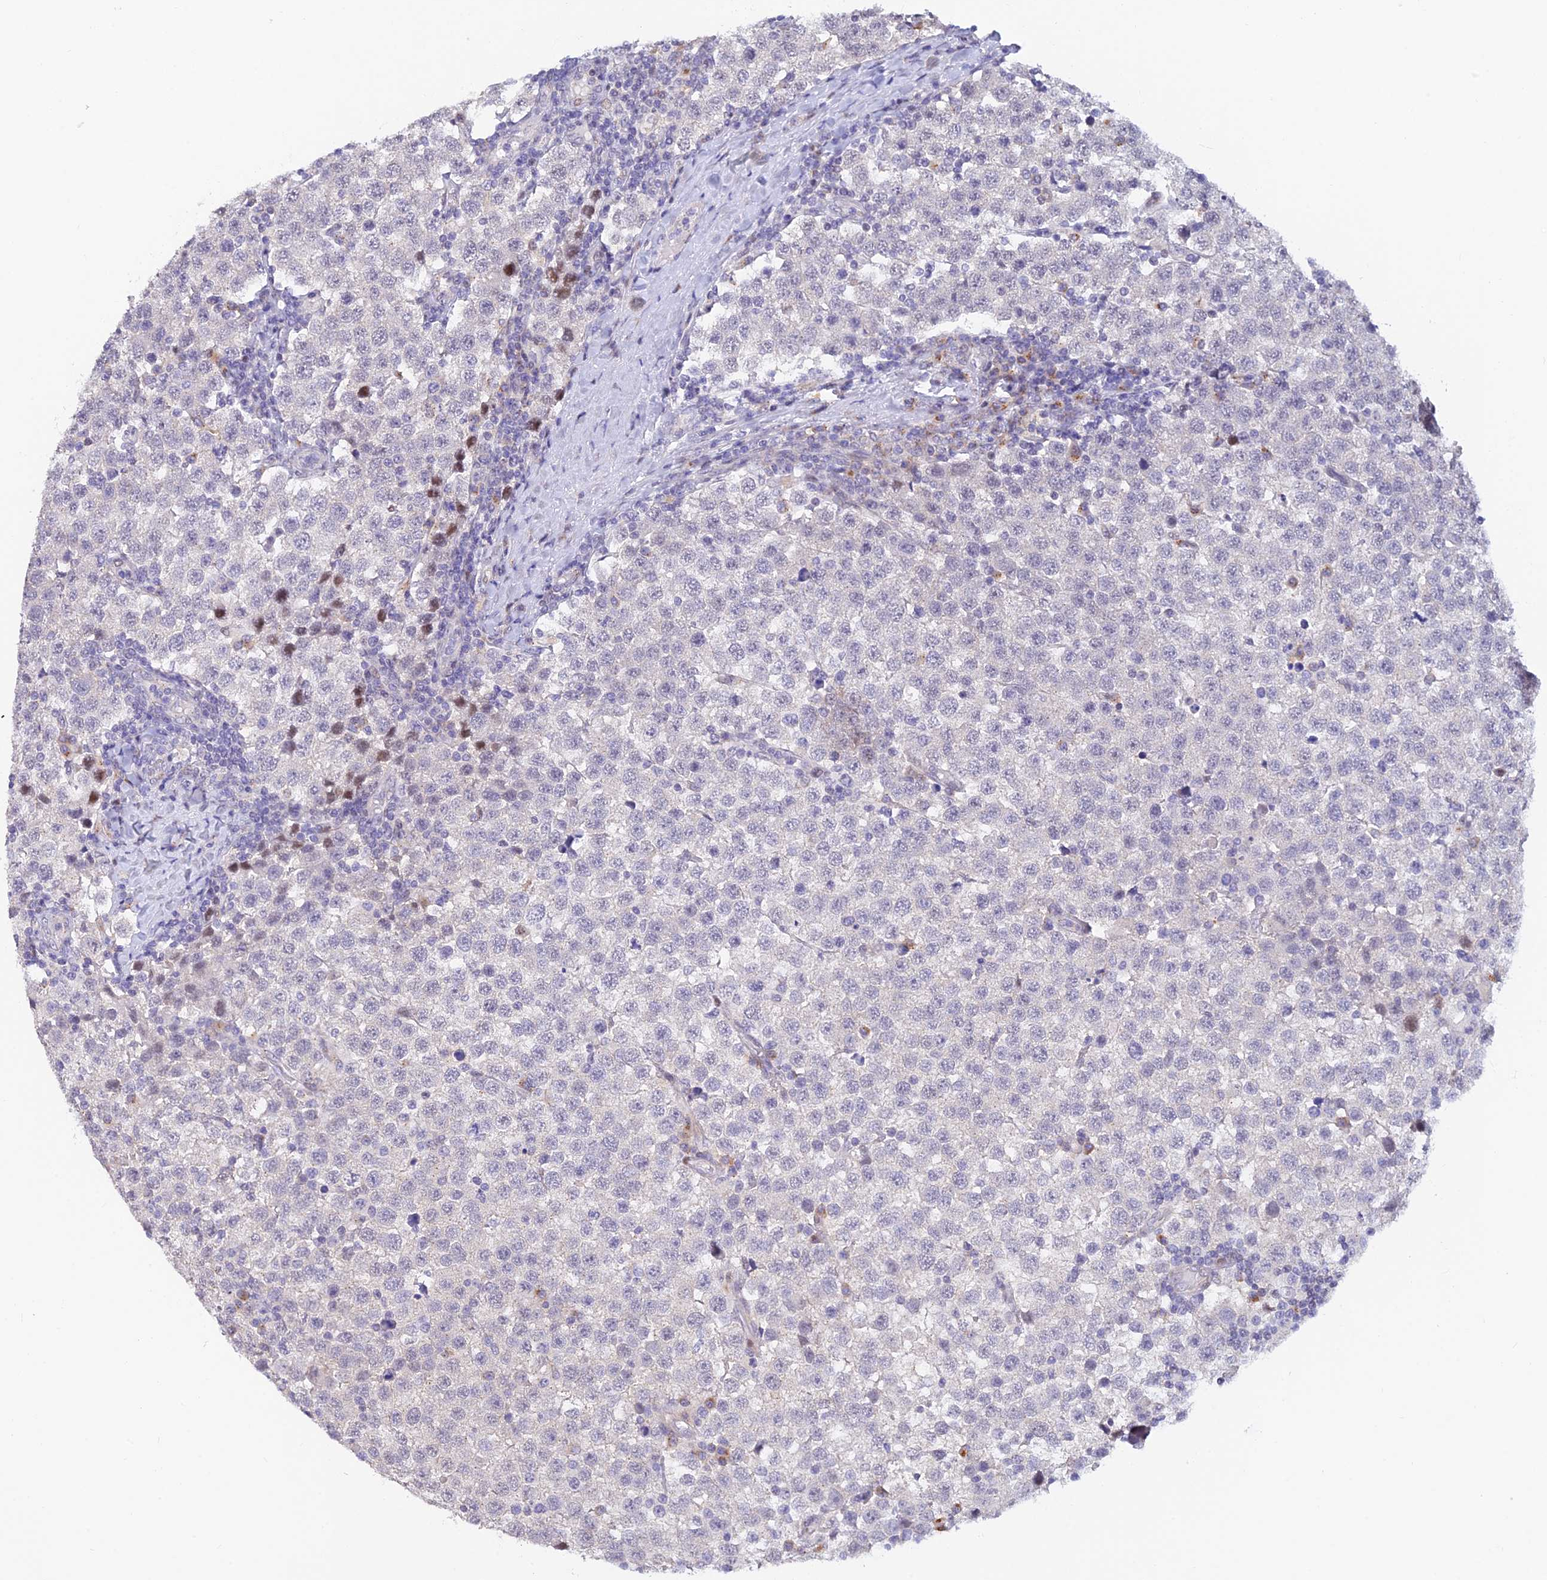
{"staining": {"intensity": "moderate", "quantity": "<25%", "location": "nuclear"}, "tissue": "testis cancer", "cell_type": "Tumor cells", "image_type": "cancer", "snomed": [{"axis": "morphology", "description": "Seminoma, NOS"}, {"axis": "topography", "description": "Testis"}], "caption": "Testis seminoma stained with DAB (3,3'-diaminobenzidine) IHC displays low levels of moderate nuclear positivity in approximately <25% of tumor cells. (IHC, brightfield microscopy, high magnification).", "gene": "INKA1", "patient": {"sex": "male", "age": 34}}